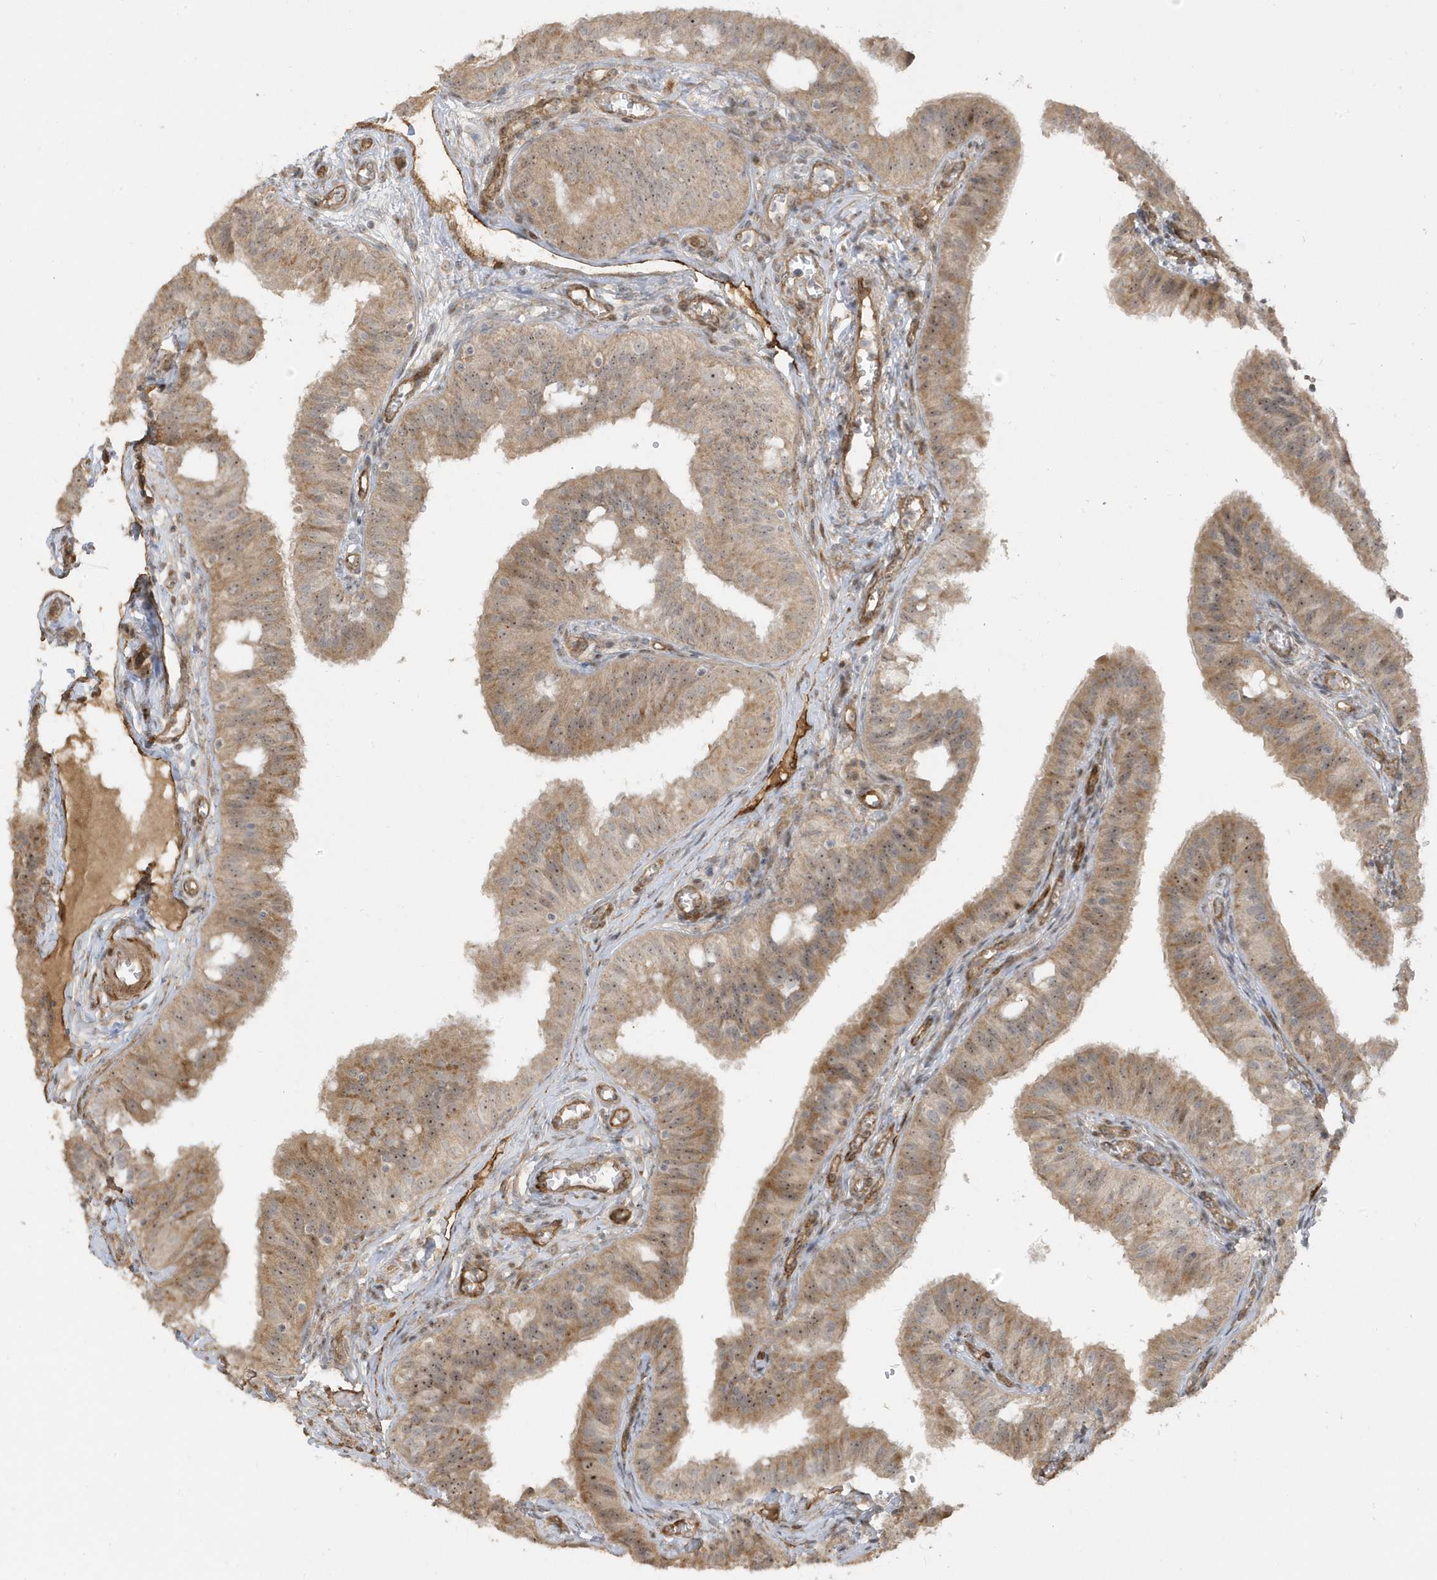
{"staining": {"intensity": "moderate", "quantity": ">75%", "location": "cytoplasmic/membranous"}, "tissue": "fallopian tube", "cell_type": "Glandular cells", "image_type": "normal", "snomed": [{"axis": "morphology", "description": "Normal tissue, NOS"}, {"axis": "topography", "description": "Fallopian tube"}, {"axis": "topography", "description": "Ovary"}], "caption": "Immunohistochemistry image of benign fallopian tube: fallopian tube stained using immunohistochemistry (IHC) reveals medium levels of moderate protein expression localized specifically in the cytoplasmic/membranous of glandular cells, appearing as a cytoplasmic/membranous brown color.", "gene": "ECM2", "patient": {"sex": "female", "age": 42}}